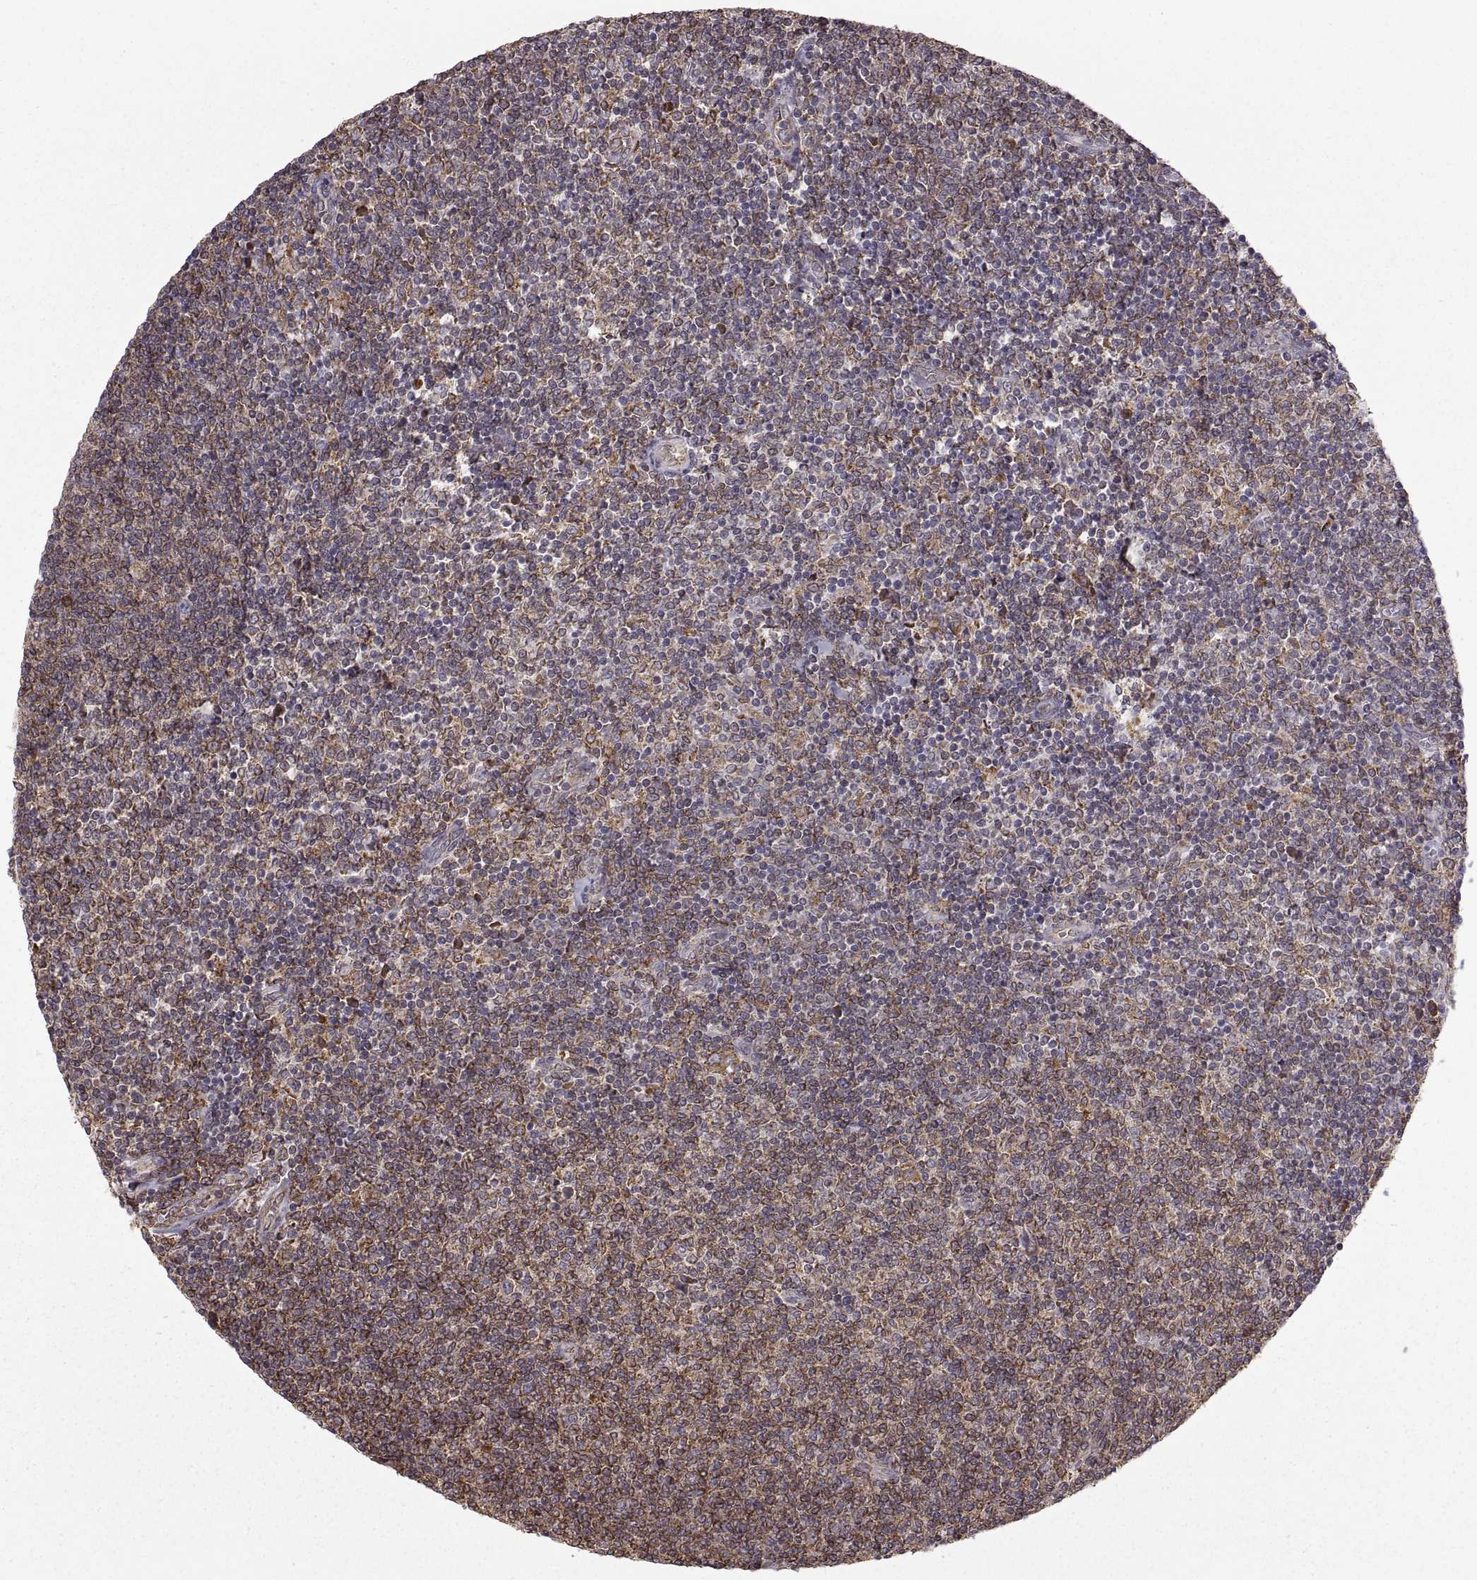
{"staining": {"intensity": "moderate", "quantity": ">75%", "location": "cytoplasmic/membranous"}, "tissue": "lymphoma", "cell_type": "Tumor cells", "image_type": "cancer", "snomed": [{"axis": "morphology", "description": "Malignant lymphoma, non-Hodgkin's type, Low grade"}, {"axis": "topography", "description": "Lymph node"}], "caption": "Tumor cells show moderate cytoplasmic/membranous staining in approximately >75% of cells in lymphoma. (DAB IHC with brightfield microscopy, high magnification).", "gene": "PDIA3", "patient": {"sex": "male", "age": 52}}